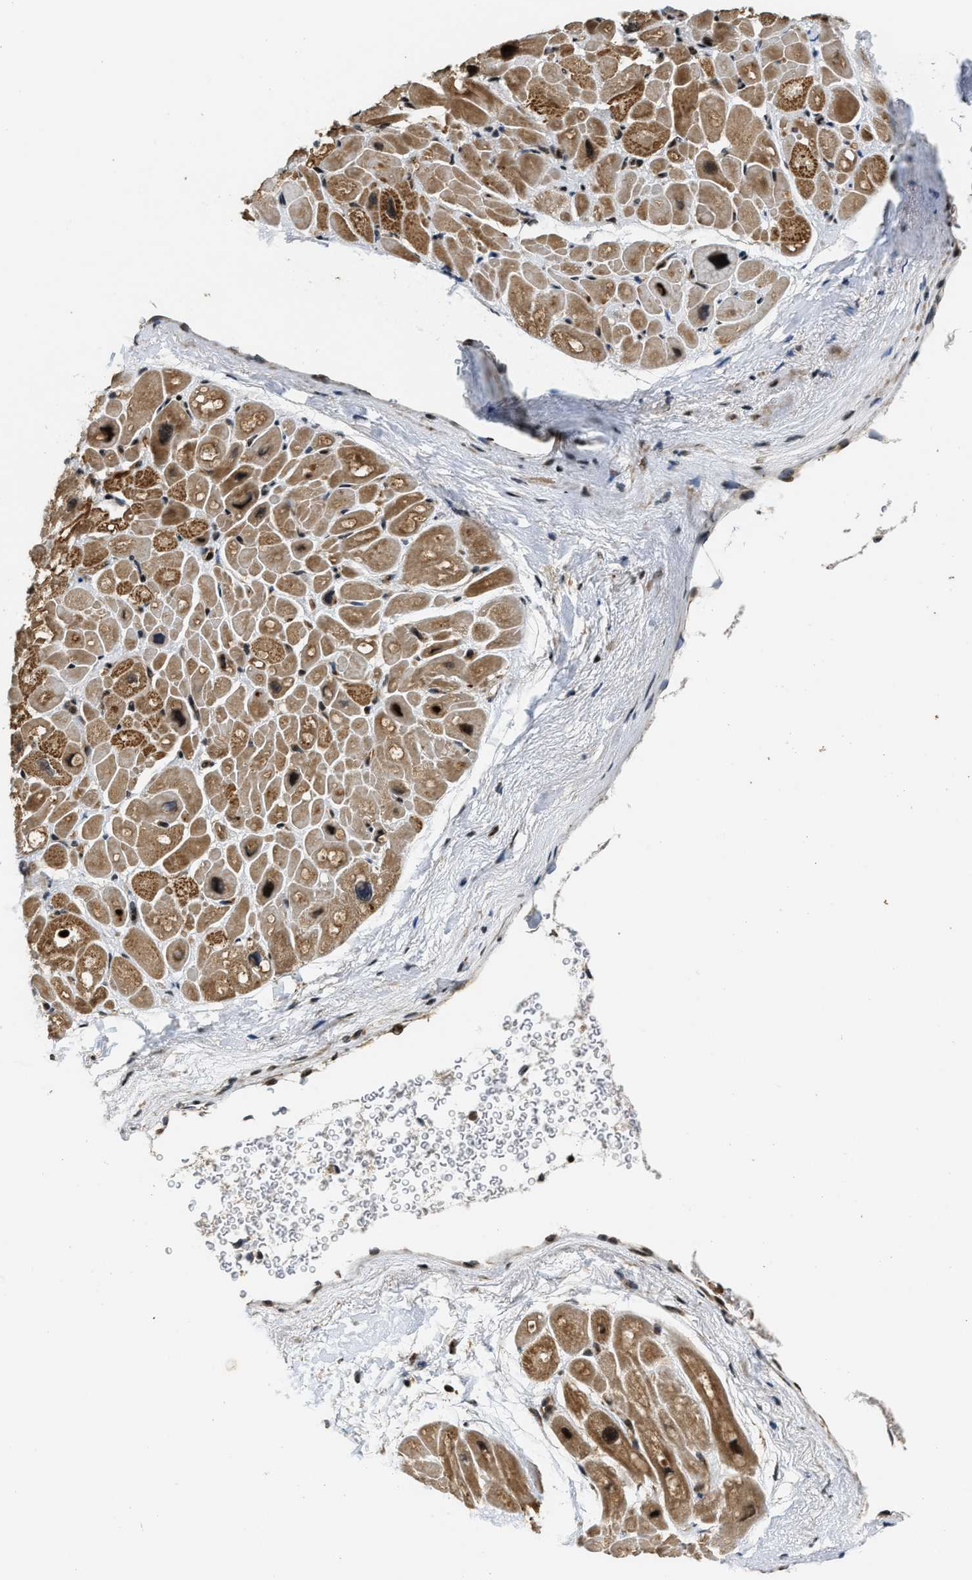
{"staining": {"intensity": "moderate", "quantity": ">75%", "location": "cytoplasmic/membranous,nuclear"}, "tissue": "heart muscle", "cell_type": "Cardiomyocytes", "image_type": "normal", "snomed": [{"axis": "morphology", "description": "Normal tissue, NOS"}, {"axis": "topography", "description": "Heart"}], "caption": "Cardiomyocytes reveal medium levels of moderate cytoplasmic/membranous,nuclear staining in approximately >75% of cells in unremarkable human heart muscle. The protein is shown in brown color, while the nuclei are stained blue.", "gene": "SERTAD2", "patient": {"sex": "male", "age": 49}}